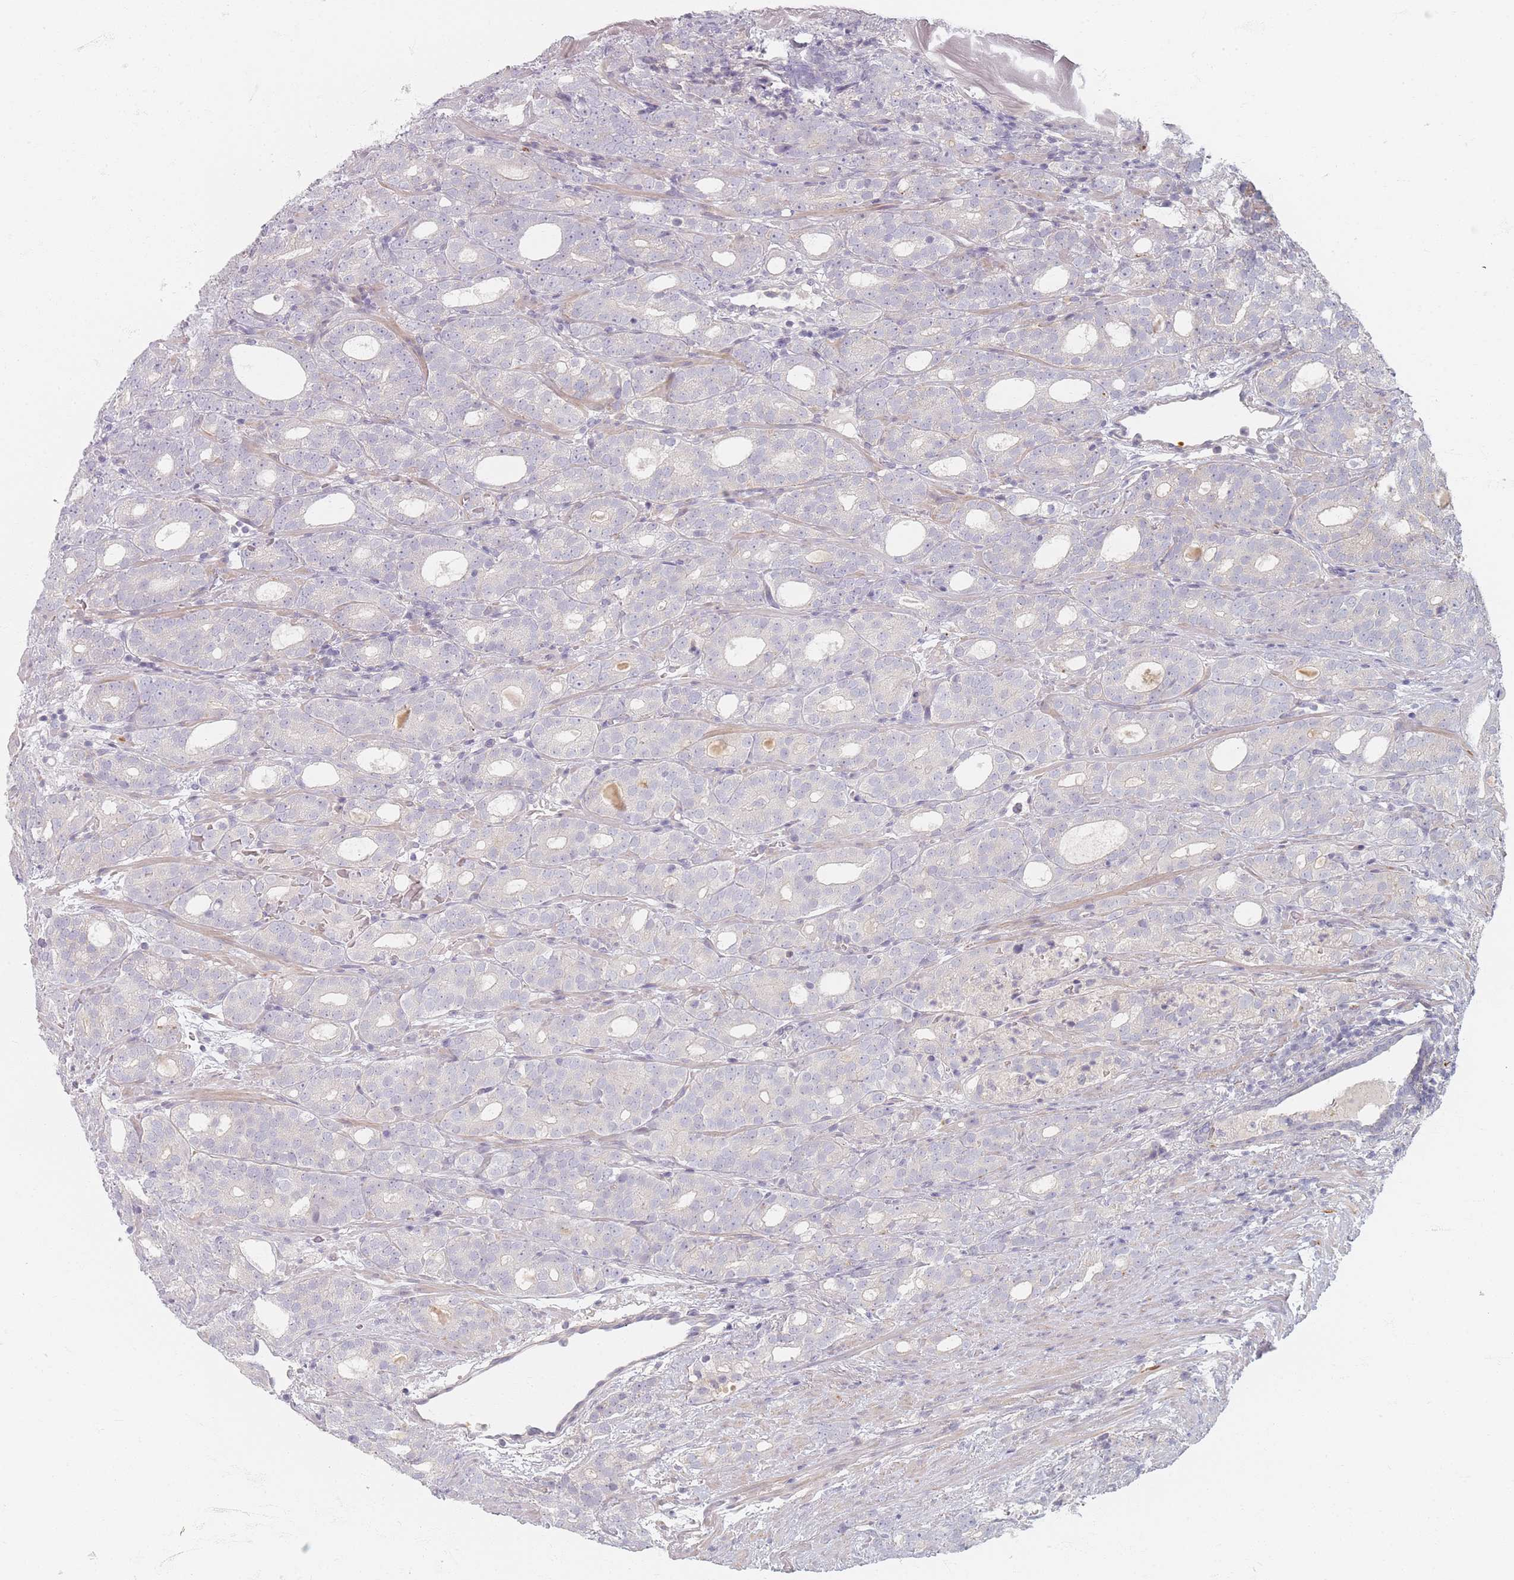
{"staining": {"intensity": "negative", "quantity": "none", "location": "none"}, "tissue": "prostate cancer", "cell_type": "Tumor cells", "image_type": "cancer", "snomed": [{"axis": "morphology", "description": "Adenocarcinoma, High grade"}, {"axis": "topography", "description": "Prostate"}], "caption": "IHC micrograph of prostate cancer stained for a protein (brown), which displays no staining in tumor cells.", "gene": "TMOD1", "patient": {"sex": "male", "age": 64}}